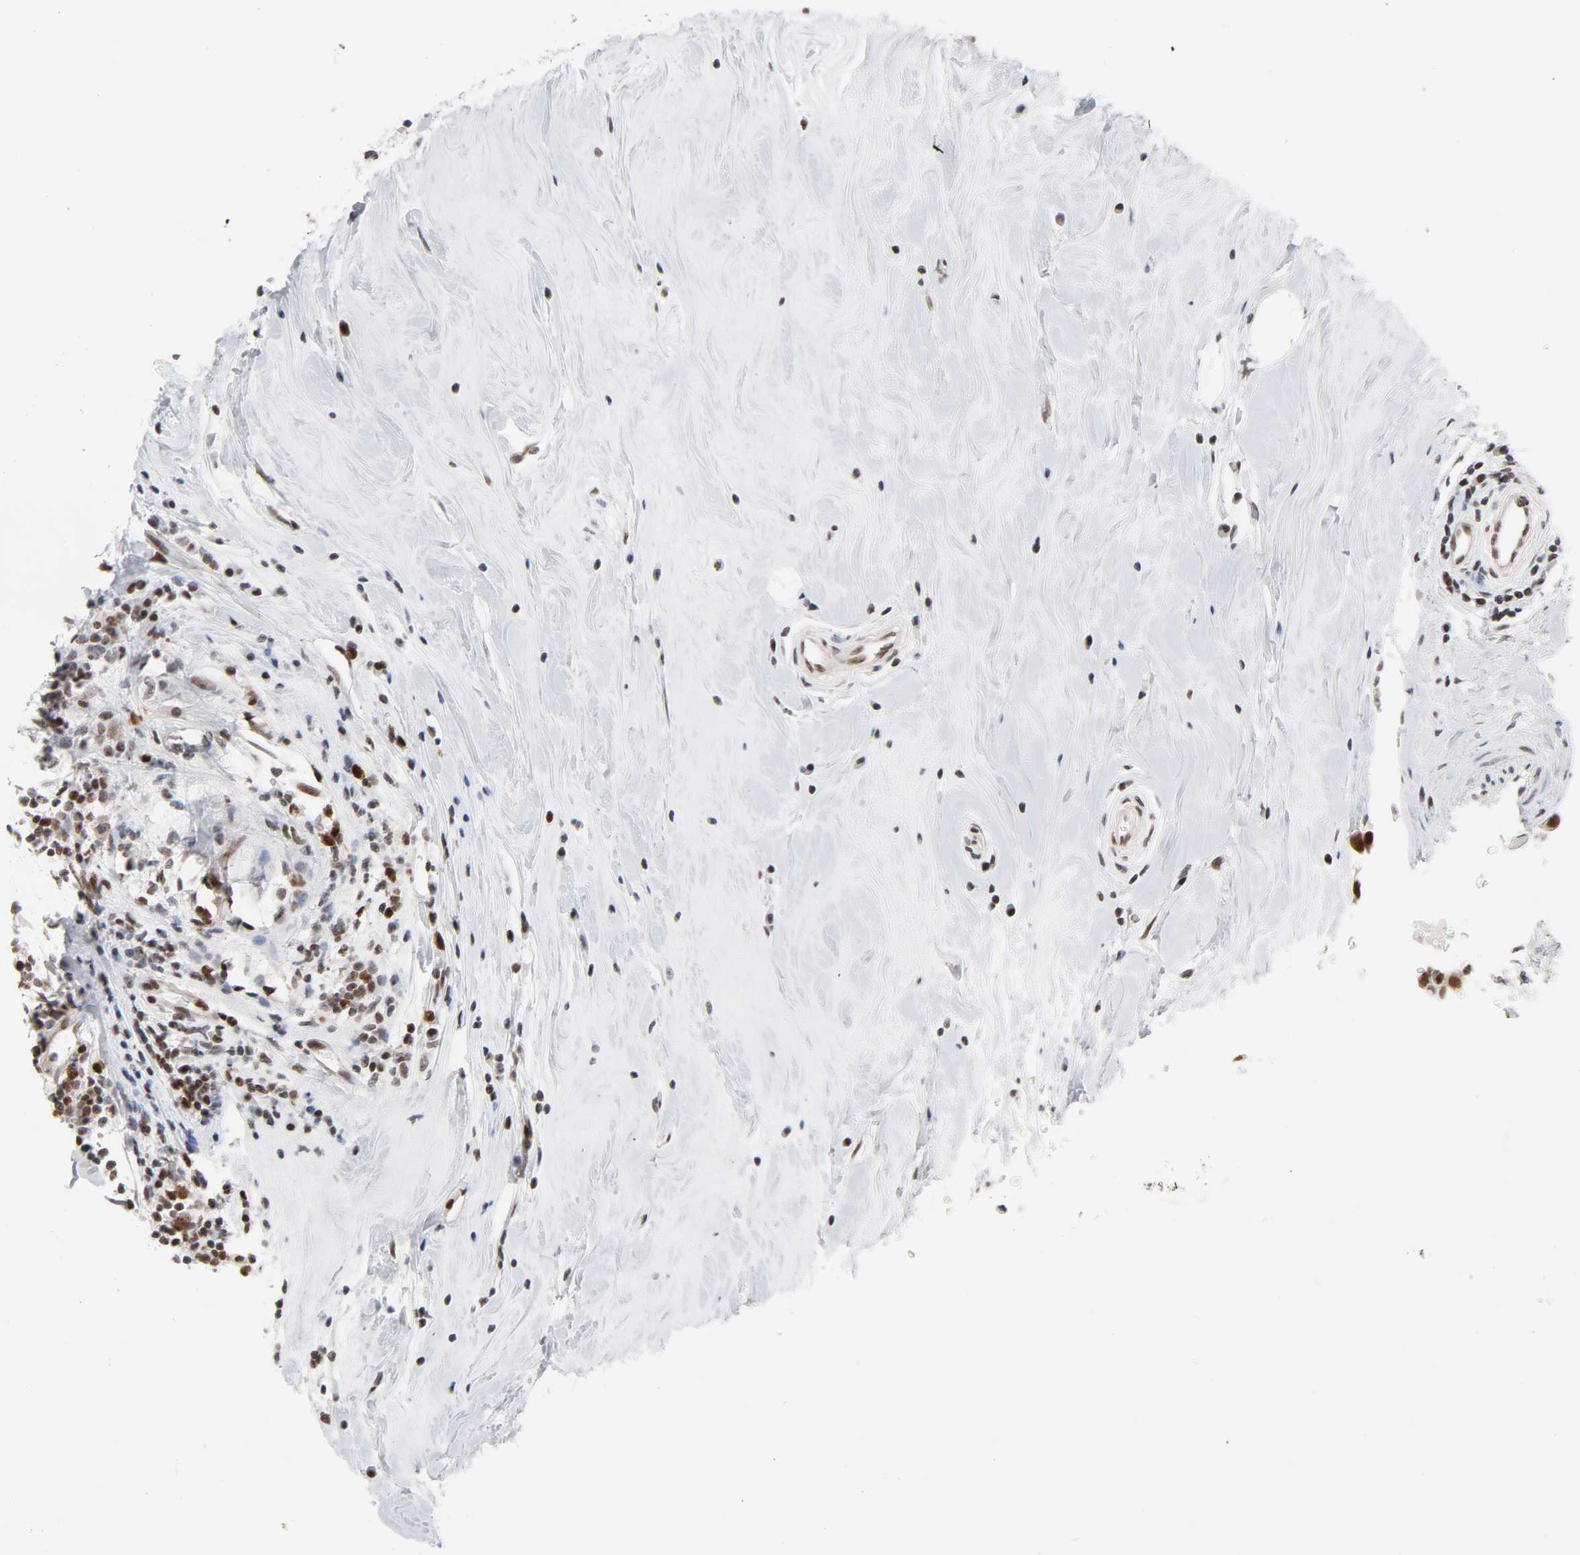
{"staining": {"intensity": "strong", "quantity": ">75%", "location": "nuclear"}, "tissue": "breast cancer", "cell_type": "Tumor cells", "image_type": "cancer", "snomed": [{"axis": "morphology", "description": "Duct carcinoma"}, {"axis": "topography", "description": "Breast"}], "caption": "Invasive ductal carcinoma (breast) stained with DAB IHC demonstrates high levels of strong nuclear positivity in about >75% of tumor cells. Ihc stains the protein in brown and the nuclei are stained blue.", "gene": "RFC4", "patient": {"sex": "female", "age": 27}}